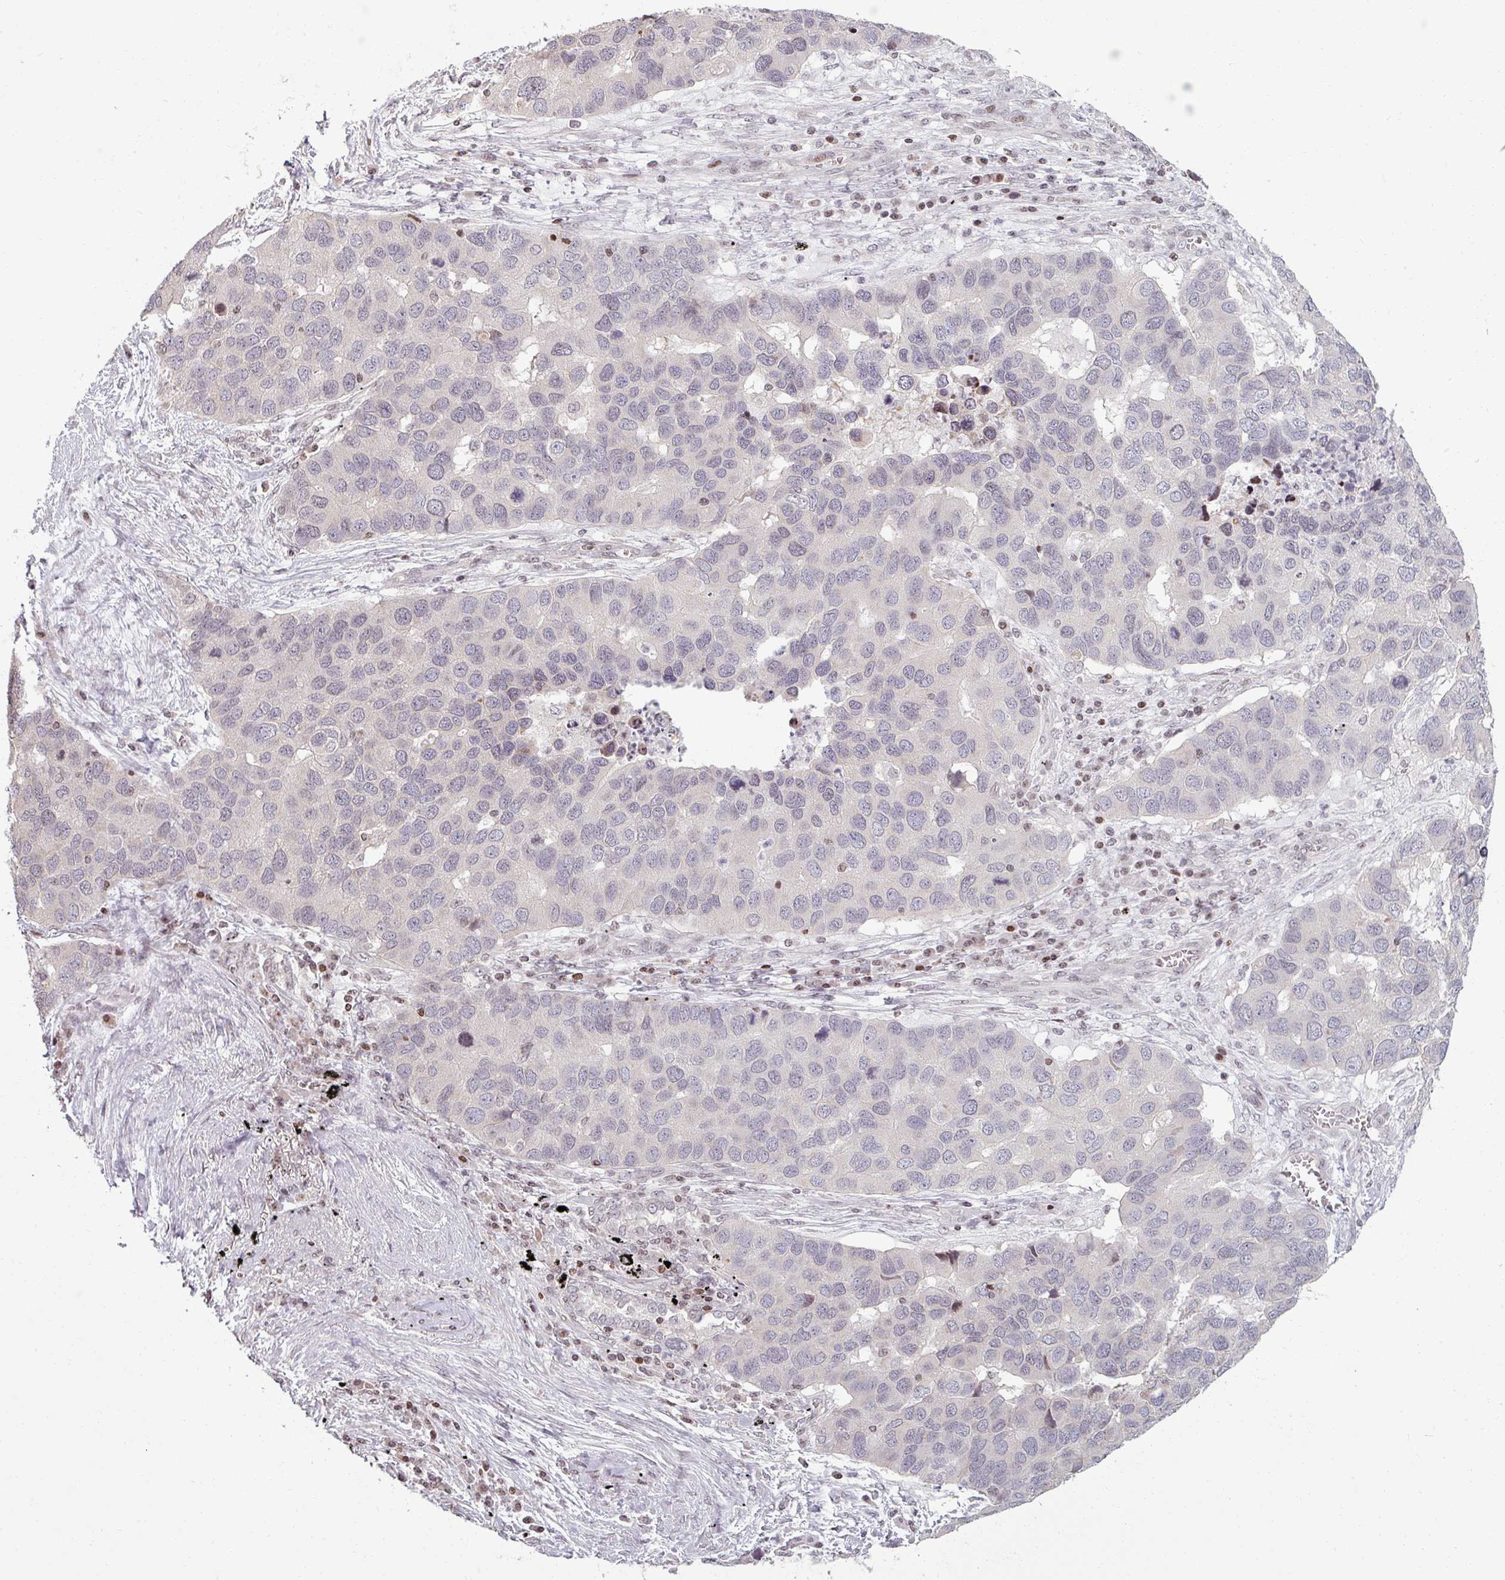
{"staining": {"intensity": "negative", "quantity": "none", "location": "none"}, "tissue": "lung cancer", "cell_type": "Tumor cells", "image_type": "cancer", "snomed": [{"axis": "morphology", "description": "Aneuploidy"}, {"axis": "morphology", "description": "Adenocarcinoma, NOS"}, {"axis": "topography", "description": "Lymph node"}, {"axis": "topography", "description": "Lung"}], "caption": "Lung cancer (adenocarcinoma) was stained to show a protein in brown. There is no significant positivity in tumor cells.", "gene": "NCOR1", "patient": {"sex": "female", "age": 74}}